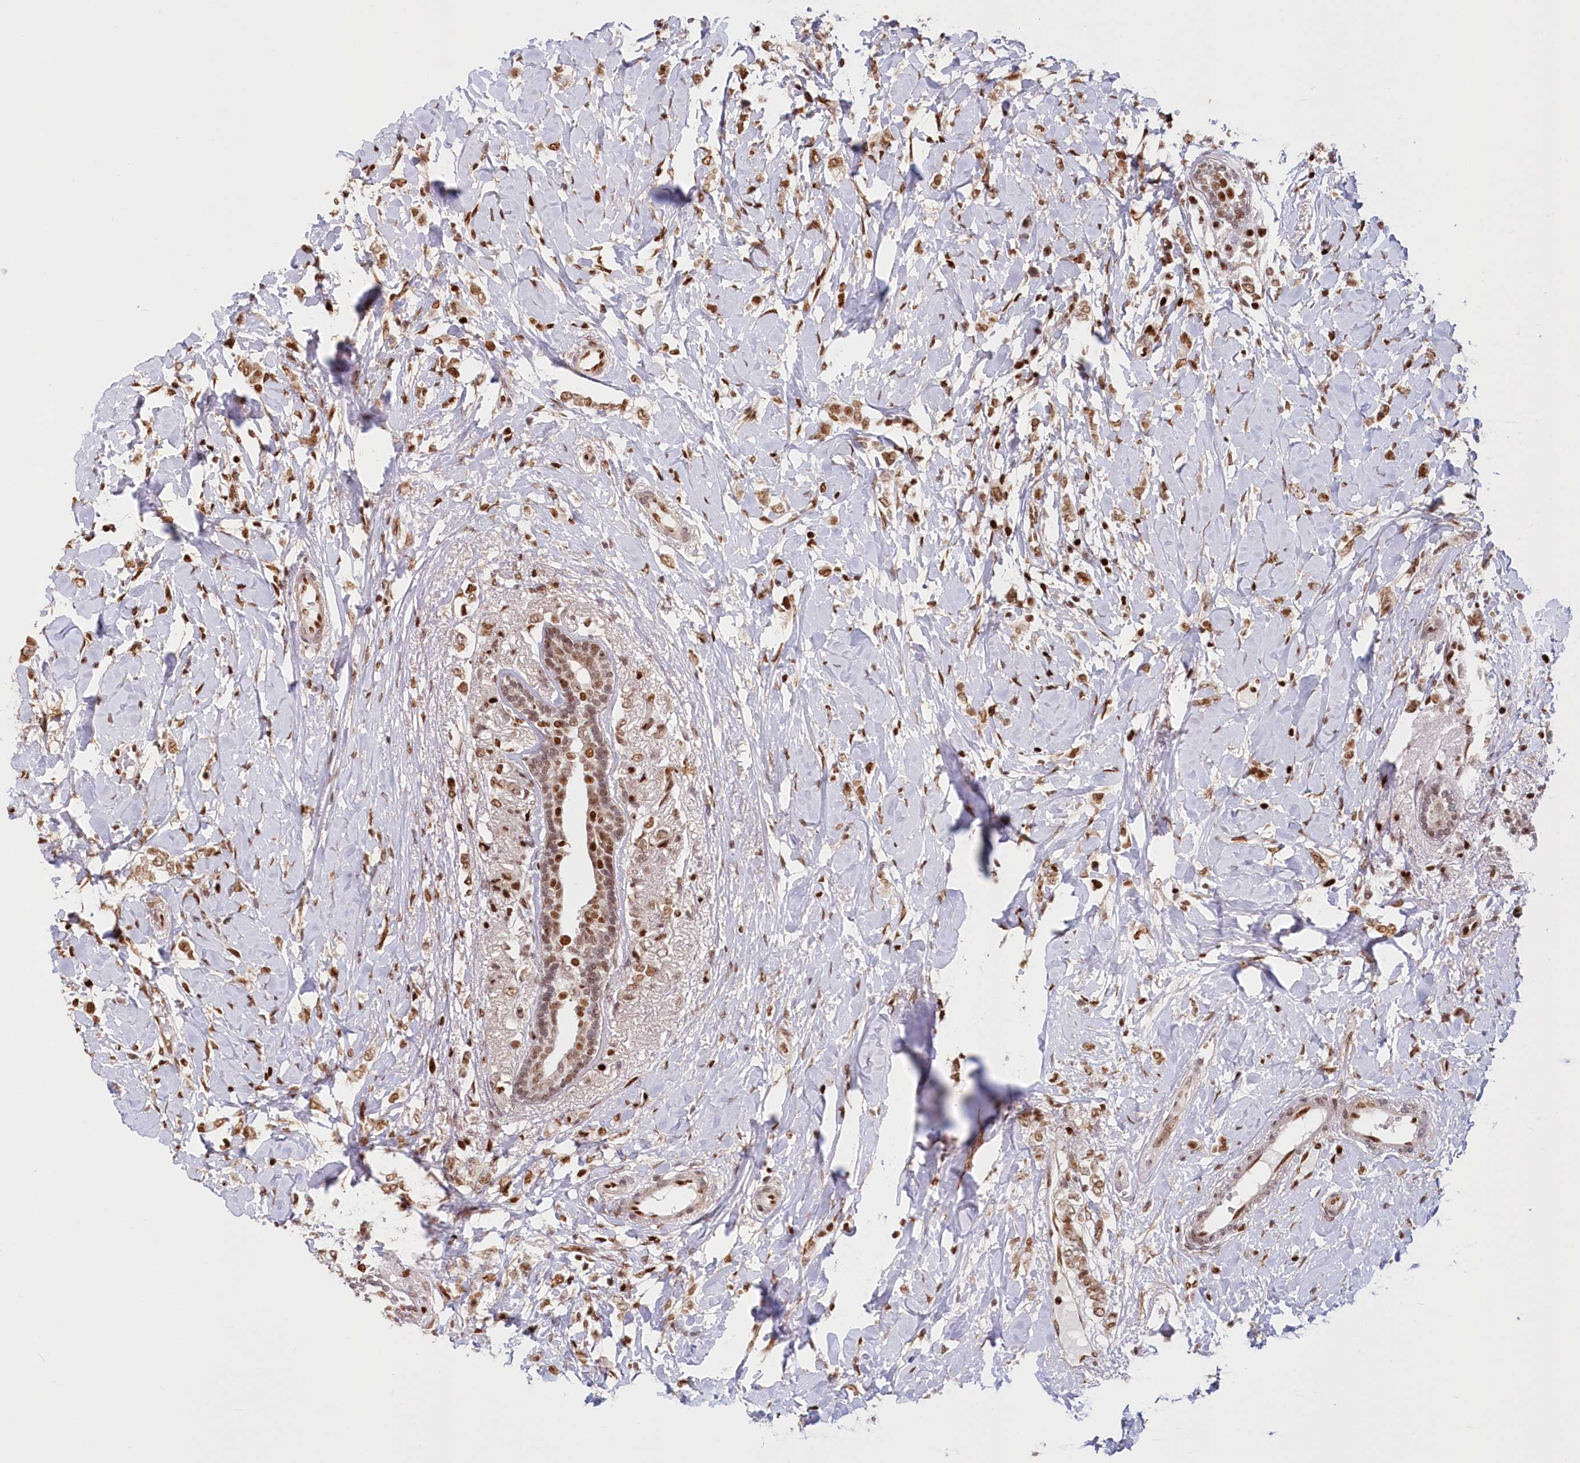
{"staining": {"intensity": "moderate", "quantity": ">75%", "location": "nuclear"}, "tissue": "breast cancer", "cell_type": "Tumor cells", "image_type": "cancer", "snomed": [{"axis": "morphology", "description": "Normal tissue, NOS"}, {"axis": "morphology", "description": "Lobular carcinoma"}, {"axis": "topography", "description": "Breast"}], "caption": "IHC of breast cancer demonstrates medium levels of moderate nuclear staining in about >75% of tumor cells.", "gene": "POLR2B", "patient": {"sex": "female", "age": 47}}